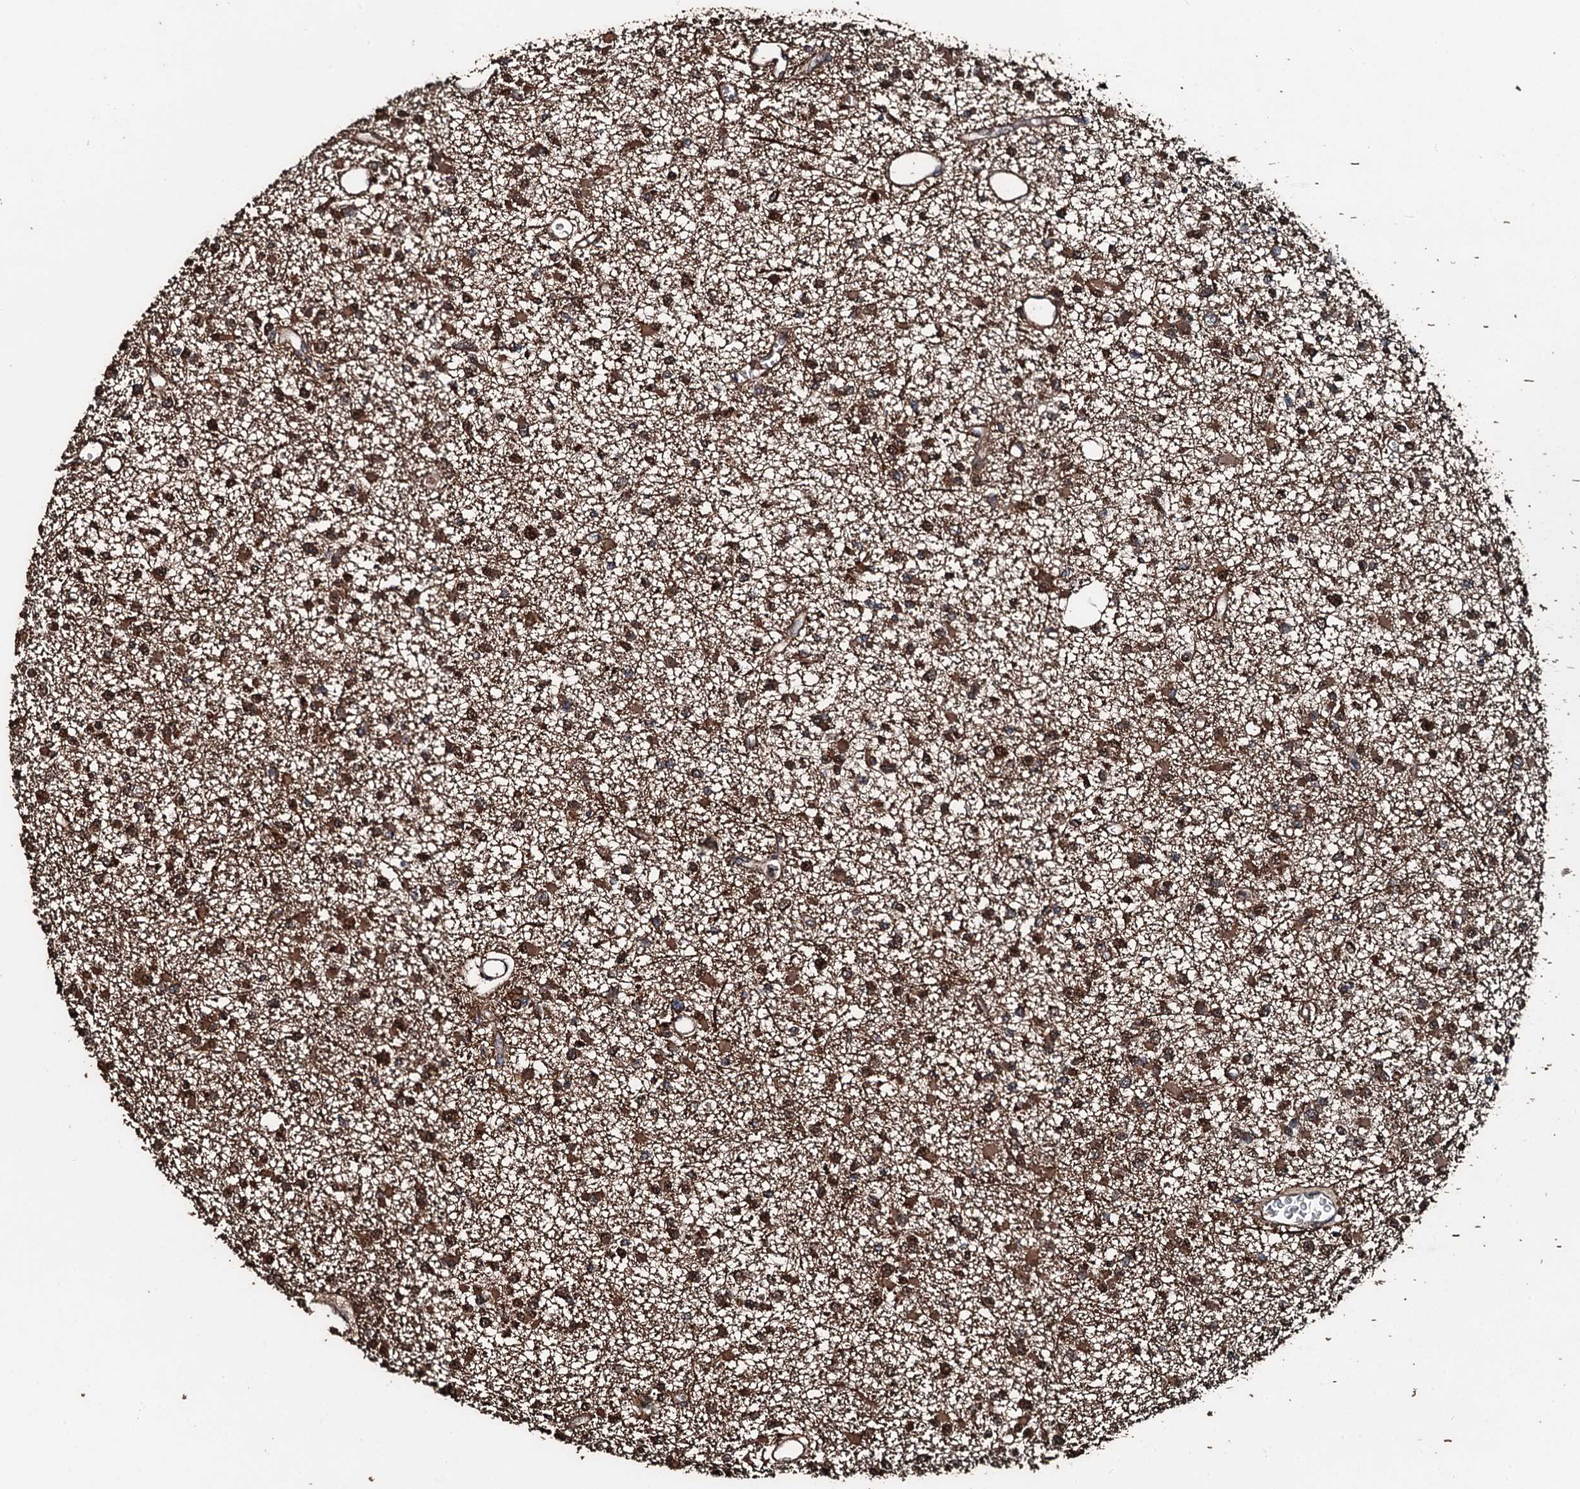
{"staining": {"intensity": "moderate", "quantity": ">75%", "location": "cytoplasmic/membranous,nuclear"}, "tissue": "glioma", "cell_type": "Tumor cells", "image_type": "cancer", "snomed": [{"axis": "morphology", "description": "Glioma, malignant, Low grade"}, {"axis": "topography", "description": "Brain"}], "caption": "Malignant glioma (low-grade) stained for a protein (brown) exhibits moderate cytoplasmic/membranous and nuclear positive expression in approximately >75% of tumor cells.", "gene": "FAAP24", "patient": {"sex": "female", "age": 22}}